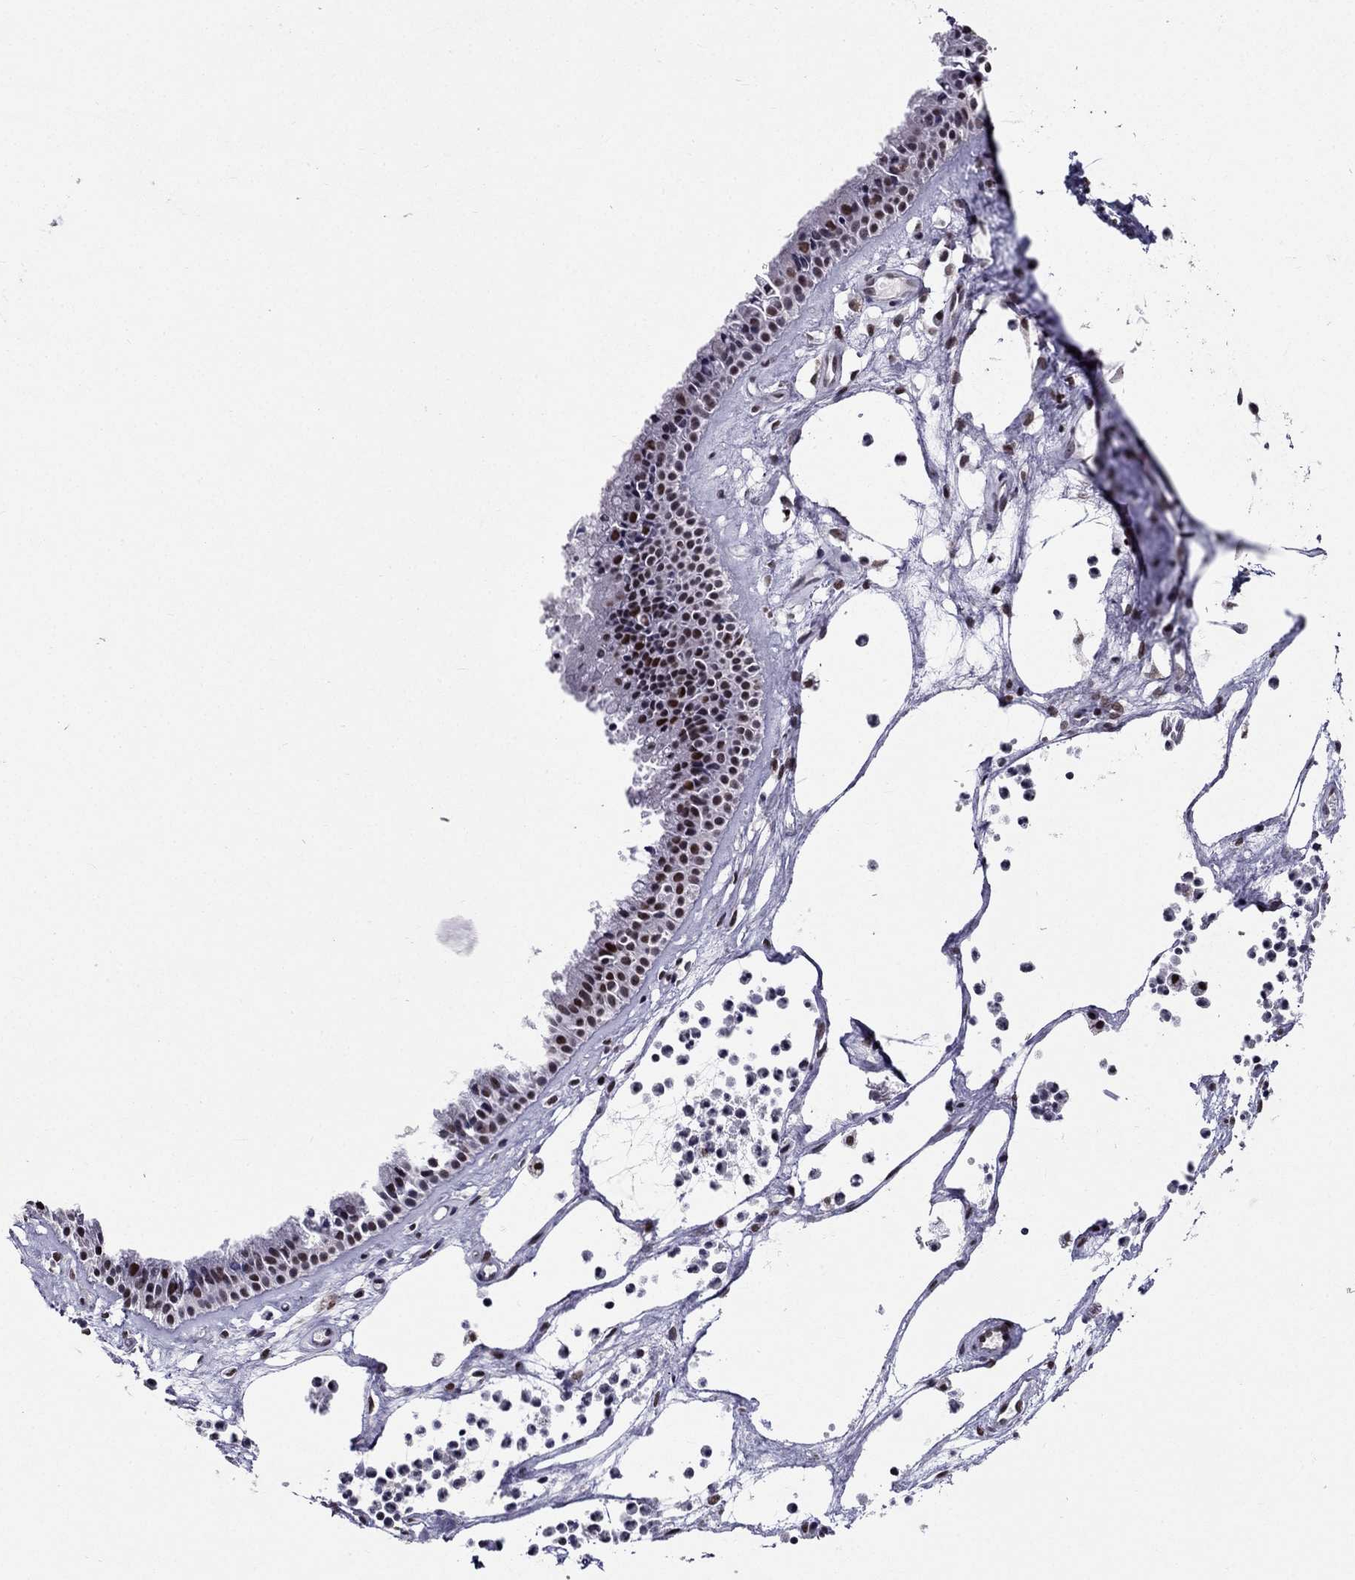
{"staining": {"intensity": "strong", "quantity": "<25%", "location": "nuclear"}, "tissue": "nasopharynx", "cell_type": "Respiratory epithelial cells", "image_type": "normal", "snomed": [{"axis": "morphology", "description": "Normal tissue, NOS"}, {"axis": "topography", "description": "Nasopharynx"}], "caption": "IHC of benign human nasopharynx reveals medium levels of strong nuclear positivity in approximately <25% of respiratory epithelial cells.", "gene": "ZNF420", "patient": {"sex": "female", "age": 47}}